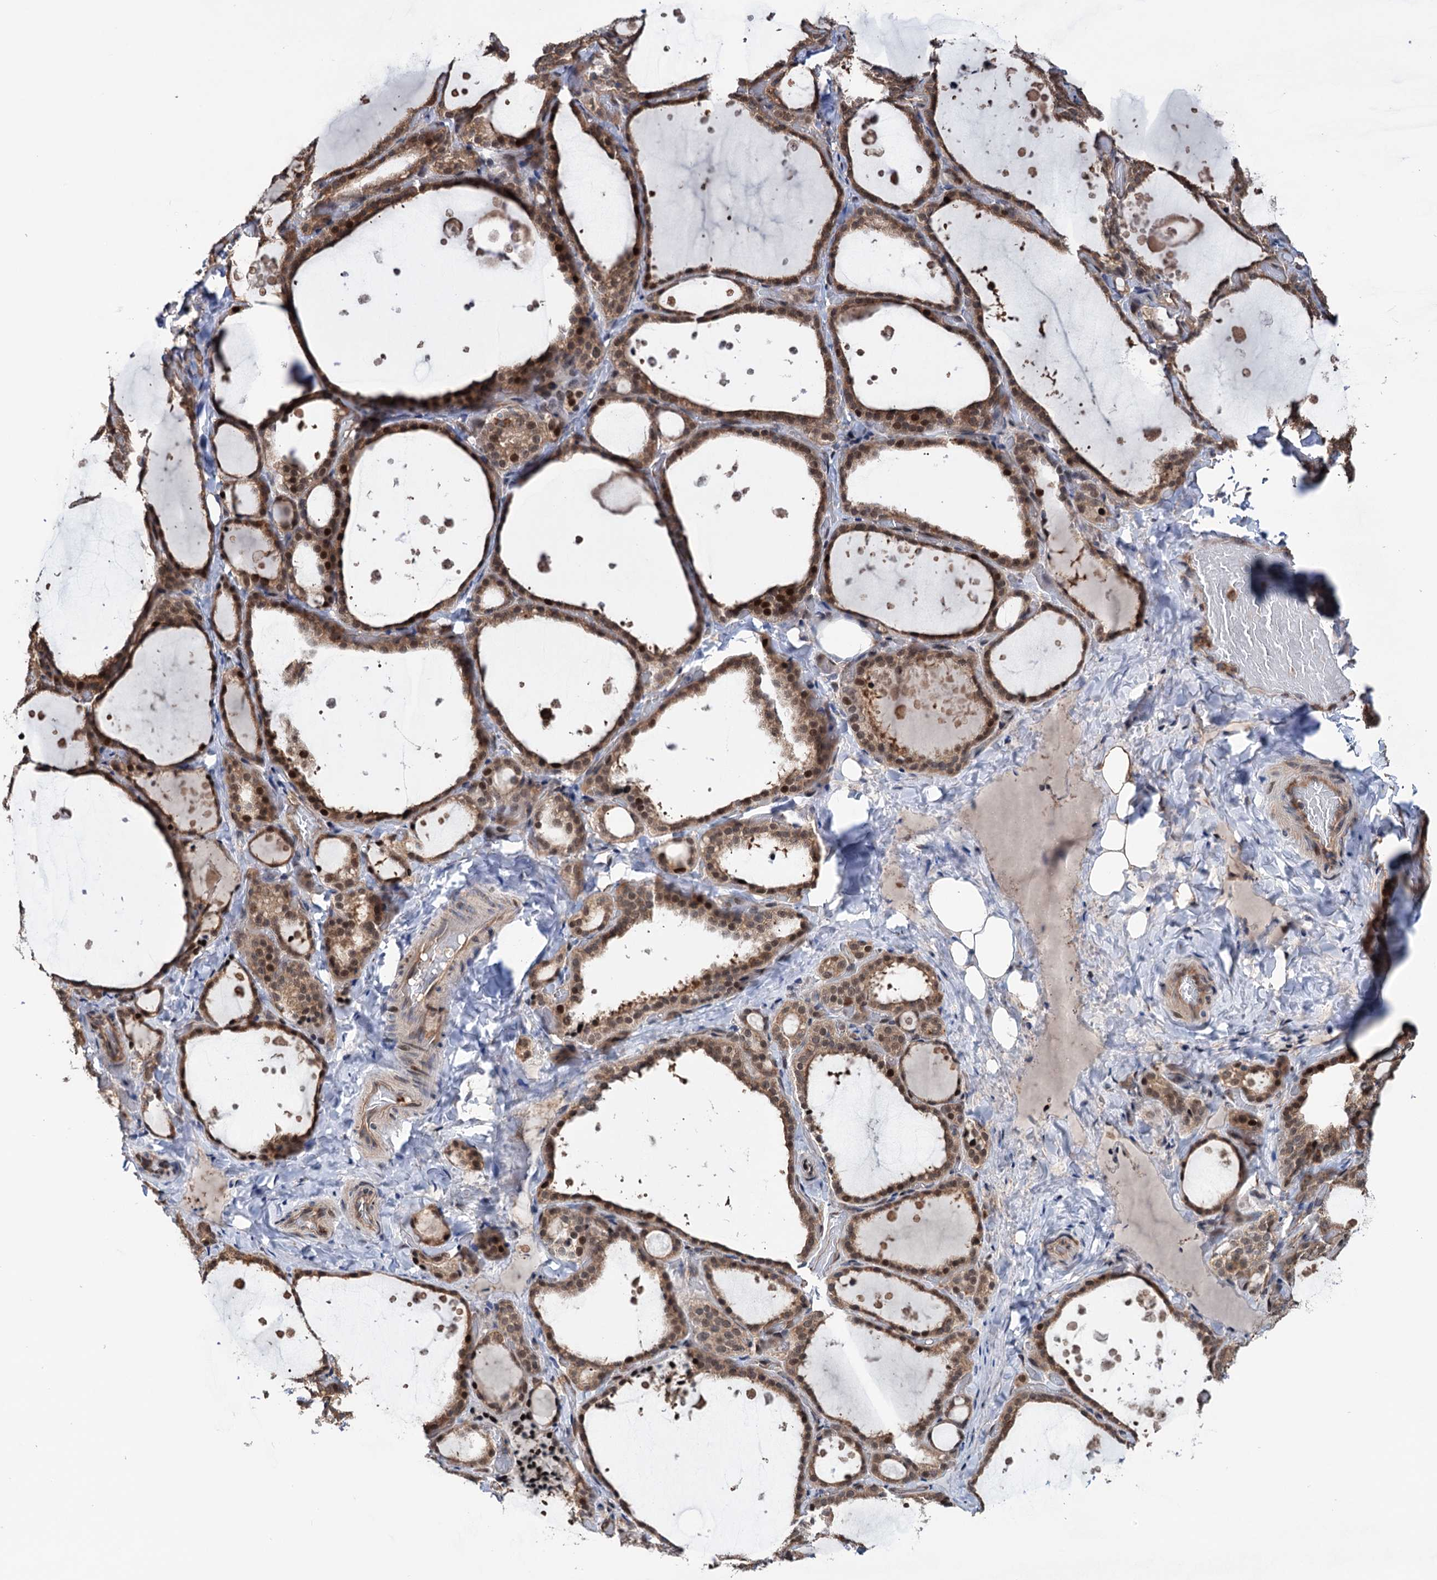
{"staining": {"intensity": "moderate", "quantity": ">75%", "location": "cytoplasmic/membranous,nuclear"}, "tissue": "thyroid gland", "cell_type": "Glandular cells", "image_type": "normal", "snomed": [{"axis": "morphology", "description": "Normal tissue, NOS"}, {"axis": "topography", "description": "Thyroid gland"}], "caption": "Protein expression analysis of benign thyroid gland demonstrates moderate cytoplasmic/membranous,nuclear expression in about >75% of glandular cells. Using DAB (3,3'-diaminobenzidine) (brown) and hematoxylin (blue) stains, captured at high magnification using brightfield microscopy.", "gene": "NCAPD2", "patient": {"sex": "female", "age": 44}}